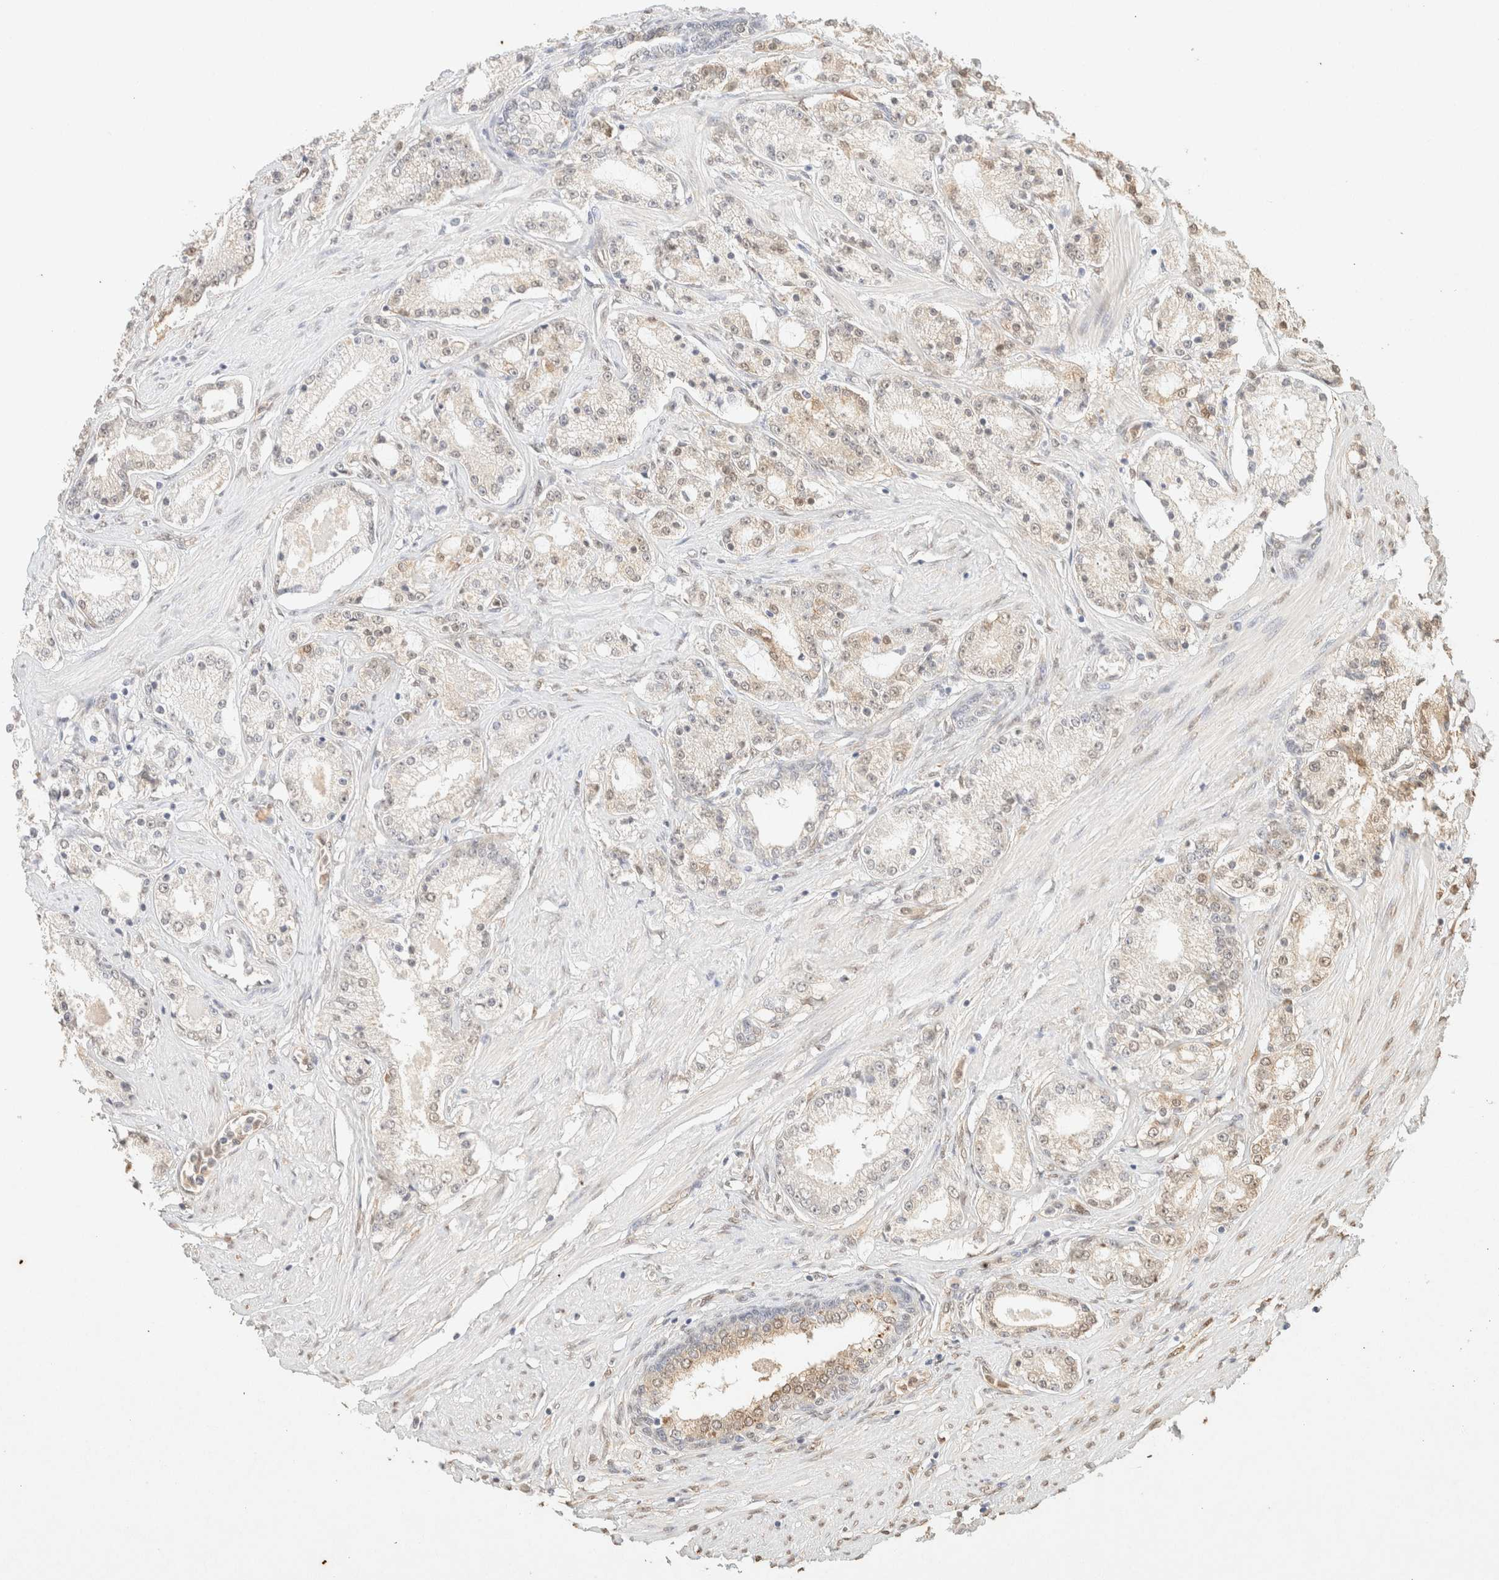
{"staining": {"intensity": "weak", "quantity": "<25%", "location": "cytoplasmic/membranous,nuclear"}, "tissue": "prostate cancer", "cell_type": "Tumor cells", "image_type": "cancer", "snomed": [{"axis": "morphology", "description": "Adenocarcinoma, Low grade"}, {"axis": "topography", "description": "Prostate"}], "caption": "DAB (3,3'-diaminobenzidine) immunohistochemical staining of prostate cancer demonstrates no significant staining in tumor cells. The staining is performed using DAB brown chromogen with nuclei counter-stained in using hematoxylin.", "gene": "S100A13", "patient": {"sex": "male", "age": 63}}